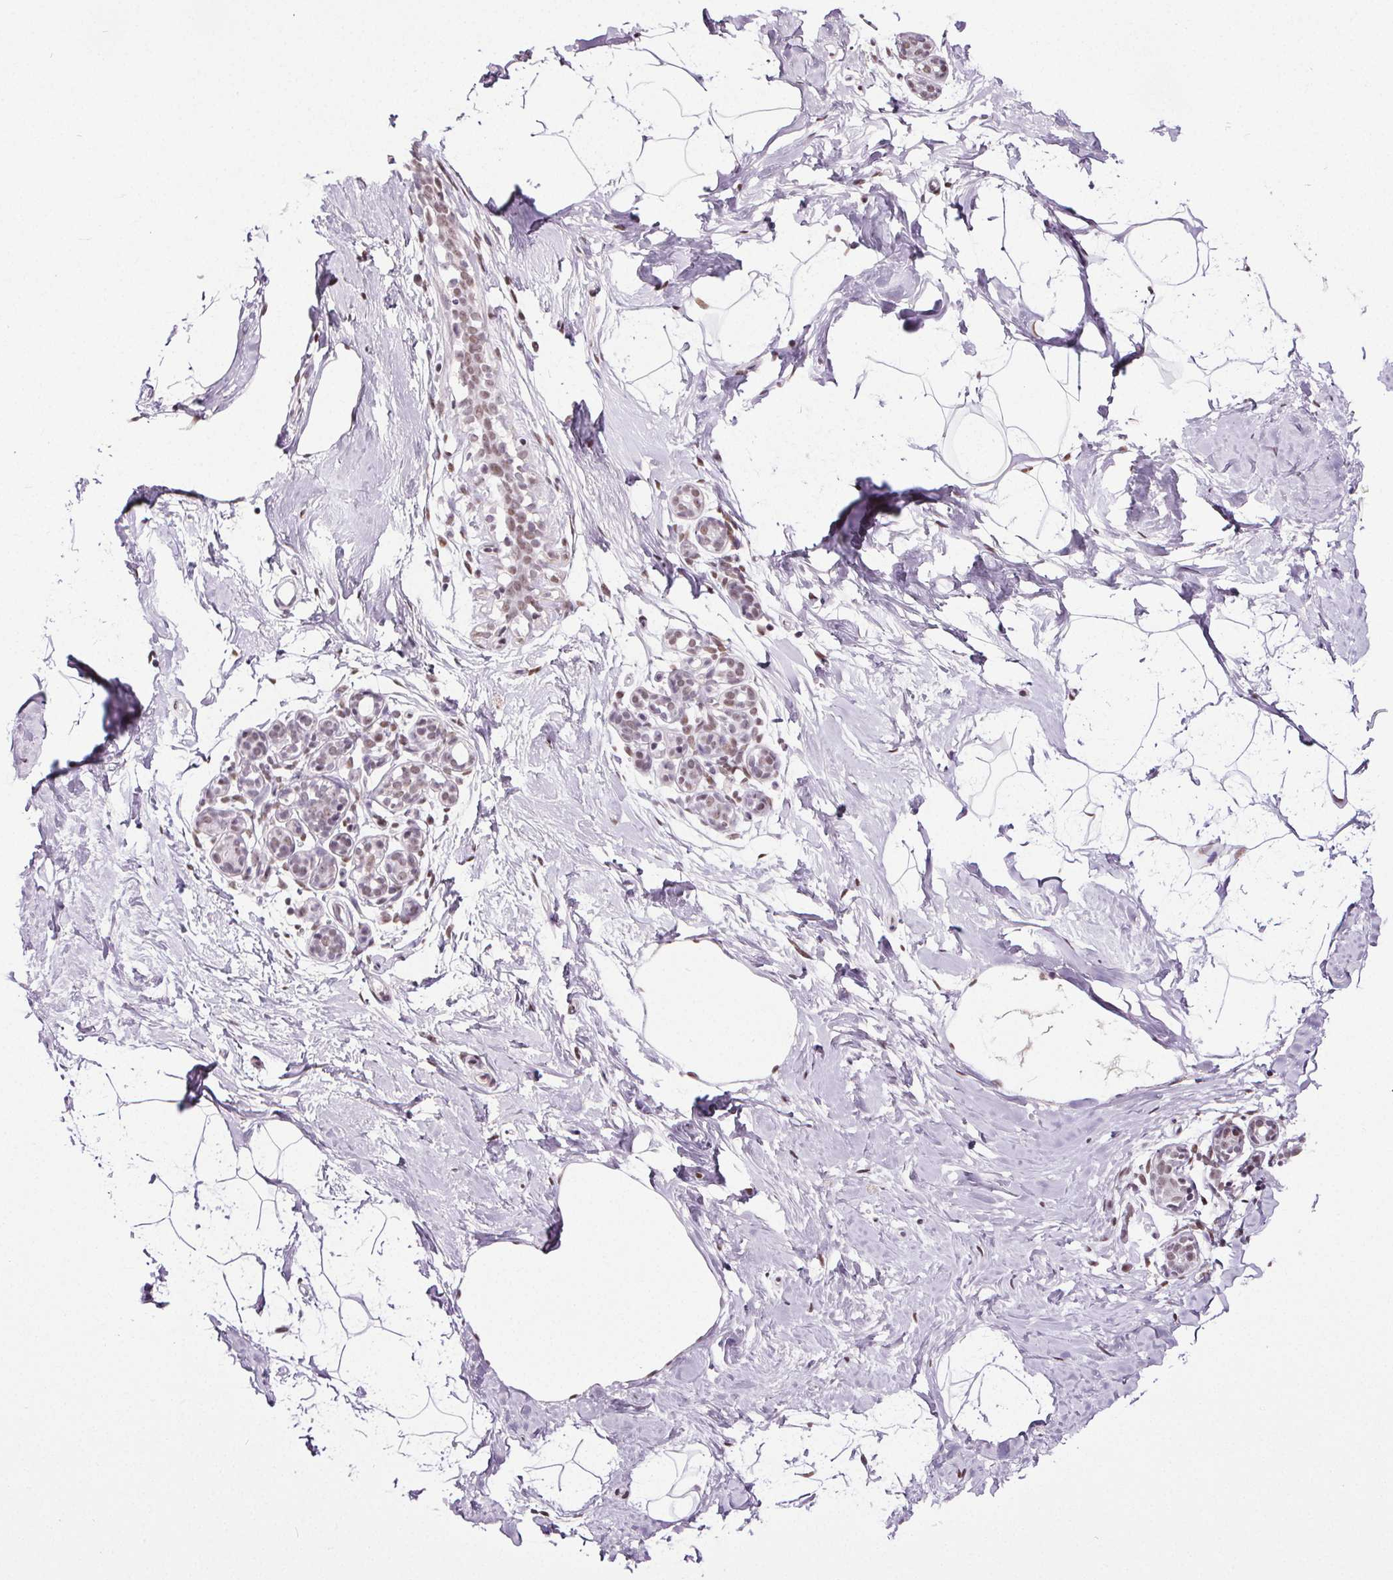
{"staining": {"intensity": "negative", "quantity": "none", "location": "none"}, "tissue": "breast", "cell_type": "Adipocytes", "image_type": "normal", "snomed": [{"axis": "morphology", "description": "Normal tissue, NOS"}, {"axis": "topography", "description": "Breast"}], "caption": "This is an immunohistochemistry photomicrograph of normal human breast. There is no staining in adipocytes.", "gene": "GP6", "patient": {"sex": "female", "age": 32}}